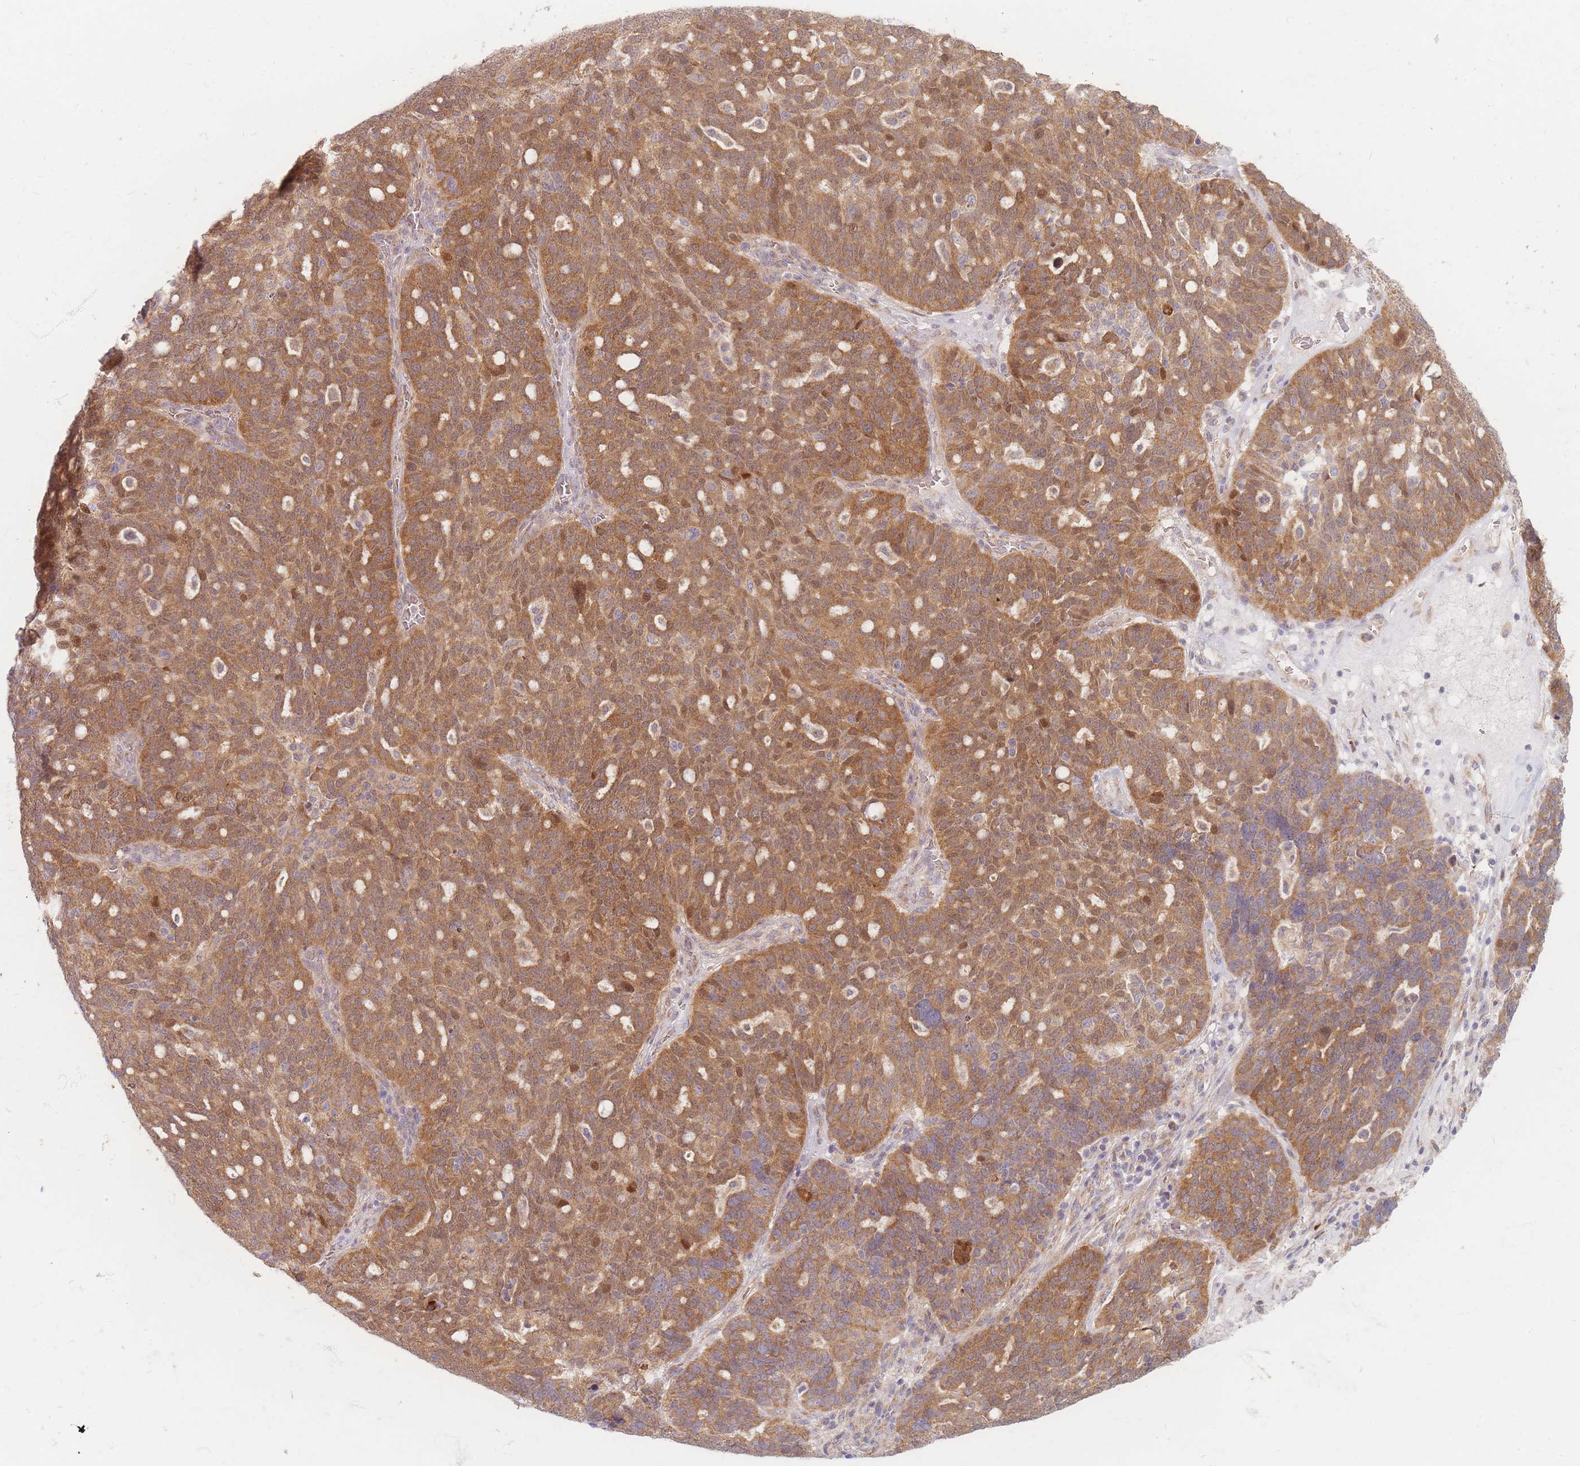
{"staining": {"intensity": "moderate", "quantity": ">75%", "location": "cytoplasmic/membranous"}, "tissue": "ovarian cancer", "cell_type": "Tumor cells", "image_type": "cancer", "snomed": [{"axis": "morphology", "description": "Cystadenocarcinoma, serous, NOS"}, {"axis": "topography", "description": "Ovary"}], "caption": "Immunohistochemistry (DAB) staining of ovarian cancer exhibits moderate cytoplasmic/membranous protein expression in about >75% of tumor cells.", "gene": "SMIM14", "patient": {"sex": "female", "age": 59}}